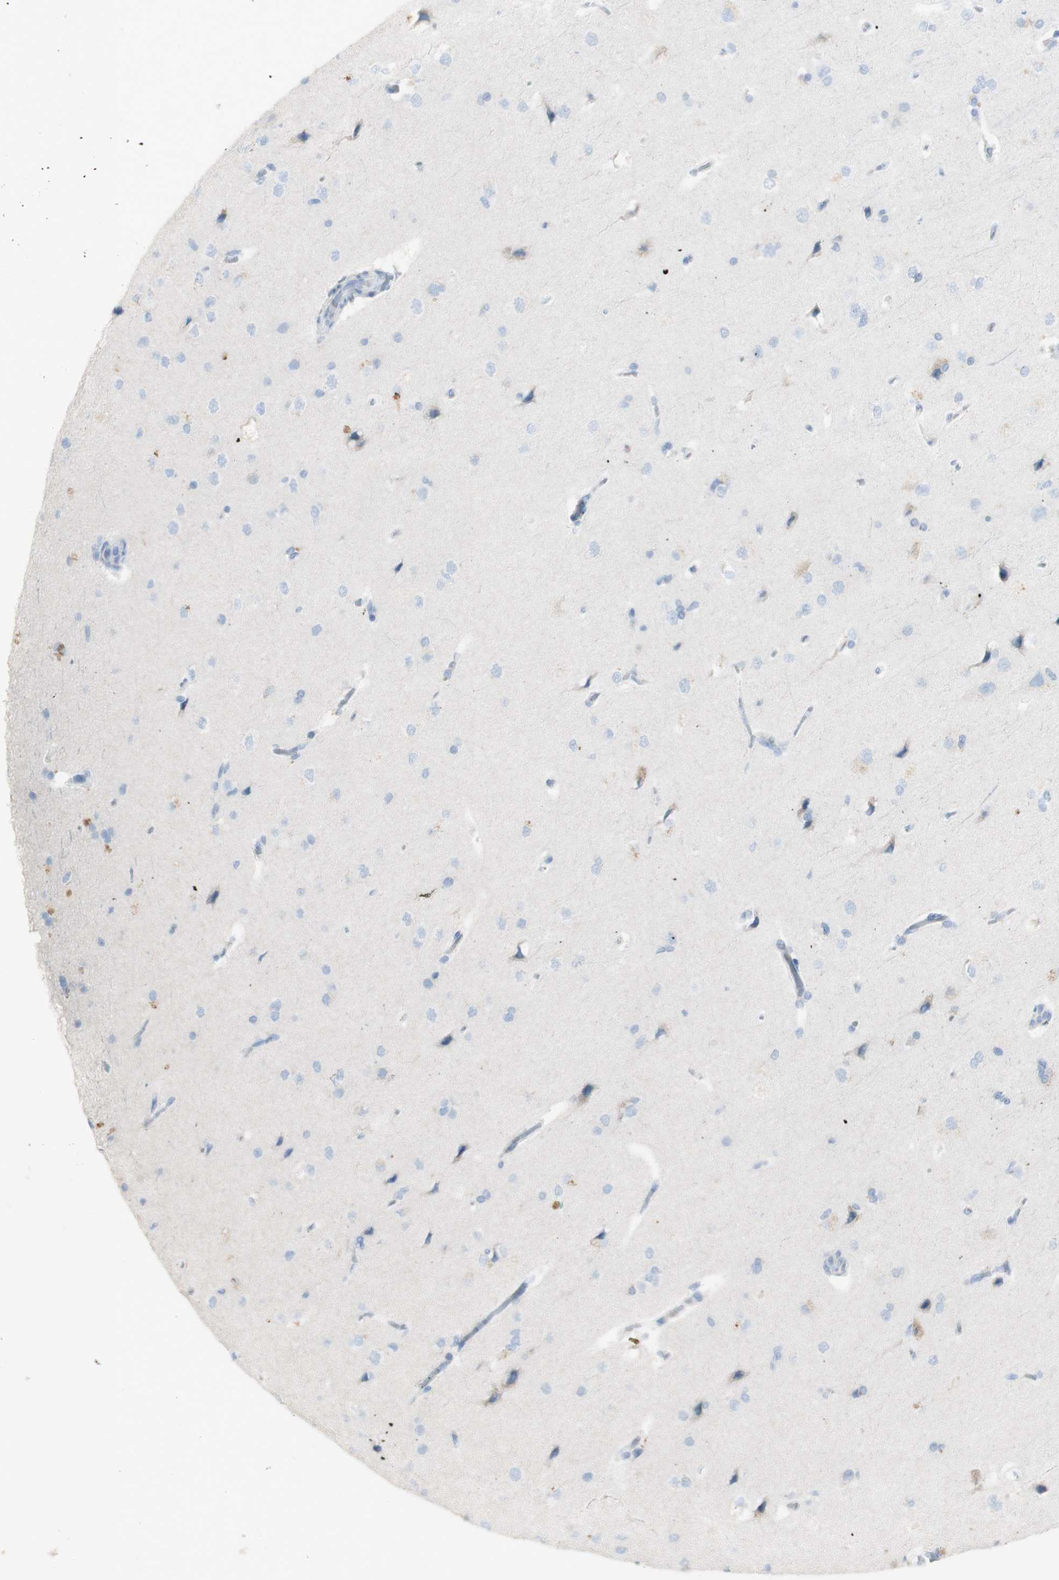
{"staining": {"intensity": "negative", "quantity": "none", "location": "none"}, "tissue": "cerebral cortex", "cell_type": "Endothelial cells", "image_type": "normal", "snomed": [{"axis": "morphology", "description": "Normal tissue, NOS"}, {"axis": "topography", "description": "Cerebral cortex"}], "caption": "IHC of normal cerebral cortex exhibits no expression in endothelial cells. (DAB (3,3'-diaminobenzidine) immunohistochemistry (IHC) with hematoxylin counter stain).", "gene": "ART3", "patient": {"sex": "male", "age": 62}}